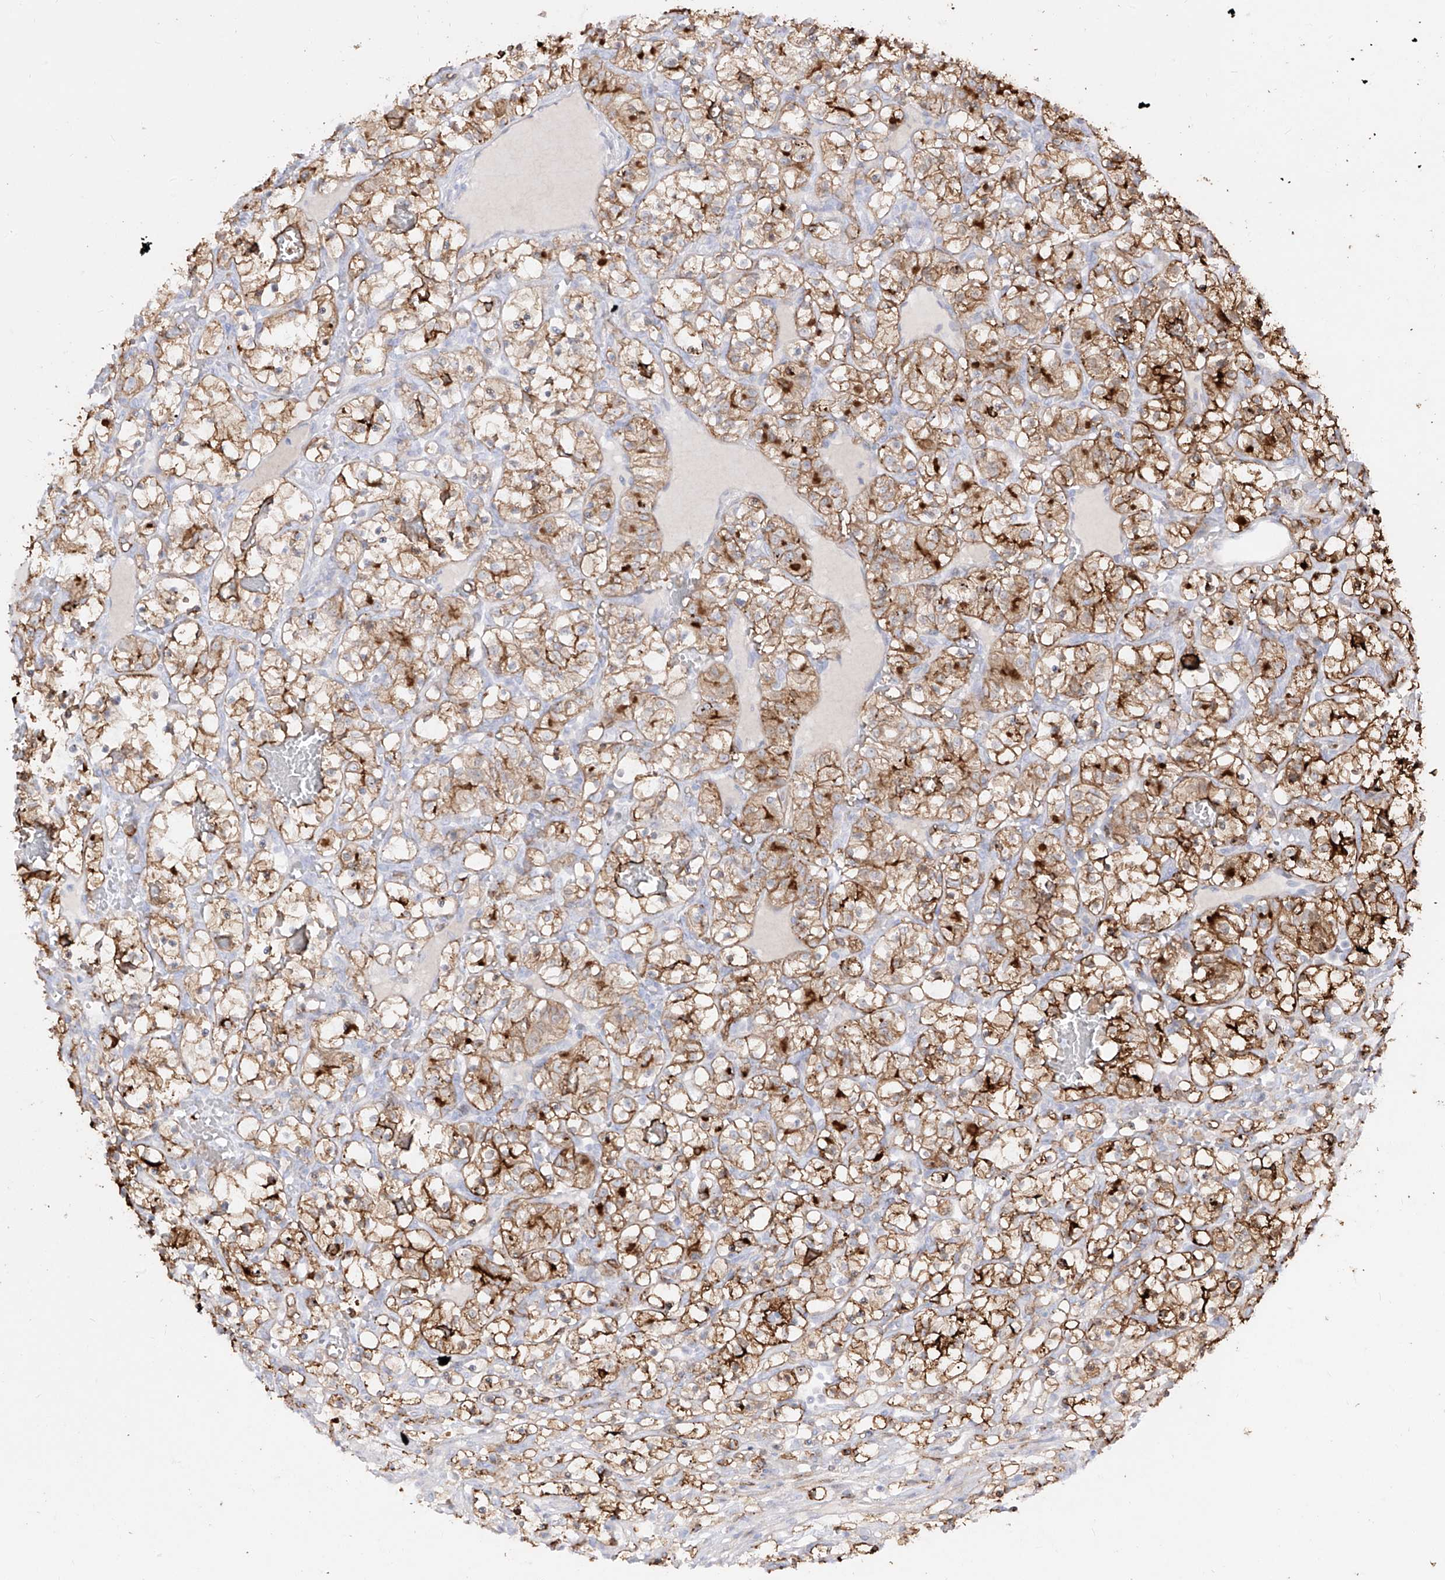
{"staining": {"intensity": "moderate", "quantity": "25%-75%", "location": "cytoplasmic/membranous"}, "tissue": "renal cancer", "cell_type": "Tumor cells", "image_type": "cancer", "snomed": [{"axis": "morphology", "description": "Adenocarcinoma, NOS"}, {"axis": "topography", "description": "Kidney"}], "caption": "The immunohistochemical stain highlights moderate cytoplasmic/membranous staining in tumor cells of renal adenocarcinoma tissue.", "gene": "ZGRF1", "patient": {"sex": "female", "age": 57}}